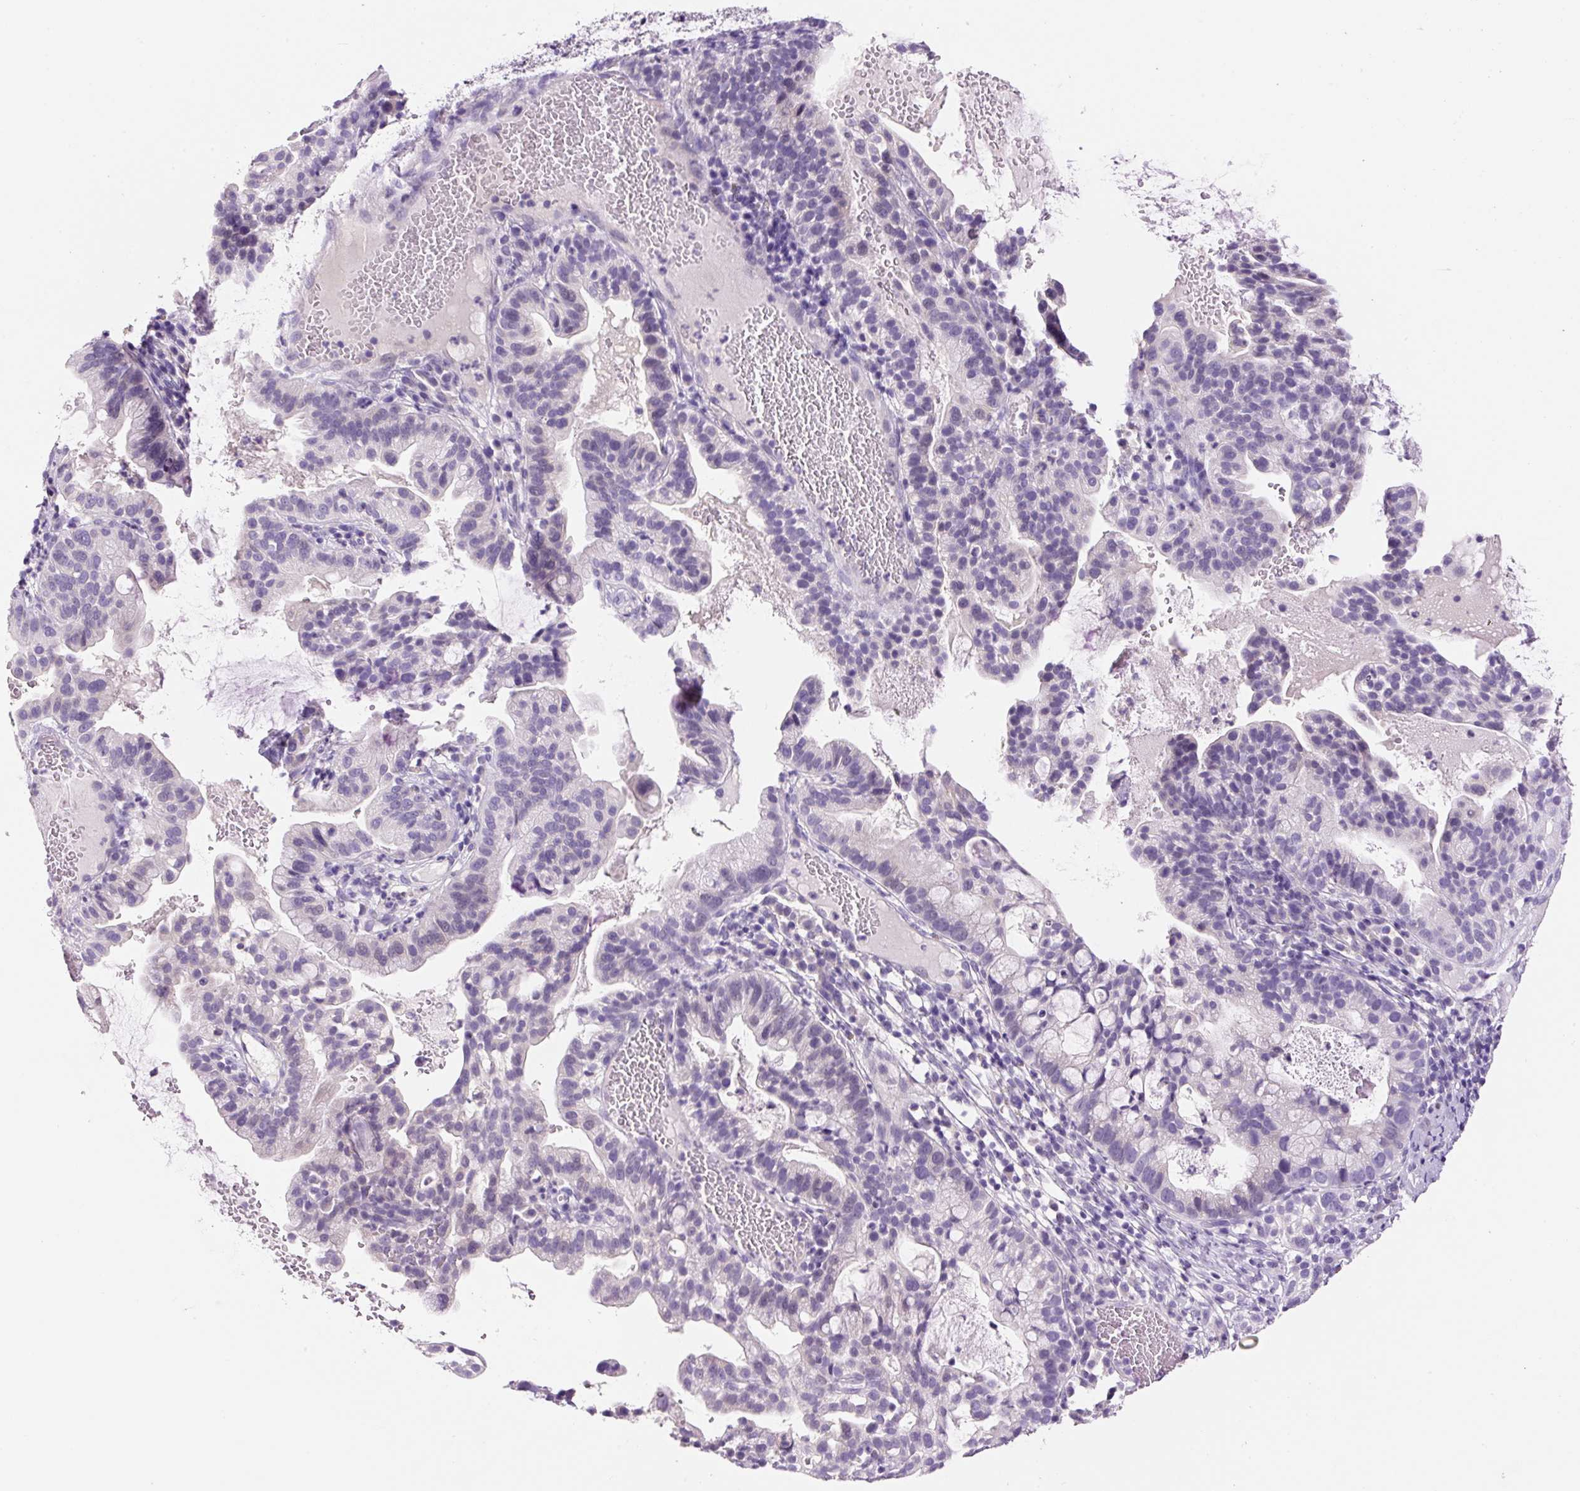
{"staining": {"intensity": "negative", "quantity": "none", "location": "none"}, "tissue": "cervical cancer", "cell_type": "Tumor cells", "image_type": "cancer", "snomed": [{"axis": "morphology", "description": "Adenocarcinoma, NOS"}, {"axis": "topography", "description": "Cervix"}], "caption": "Immunohistochemical staining of human adenocarcinoma (cervical) displays no significant expression in tumor cells.", "gene": "SYP", "patient": {"sex": "female", "age": 41}}